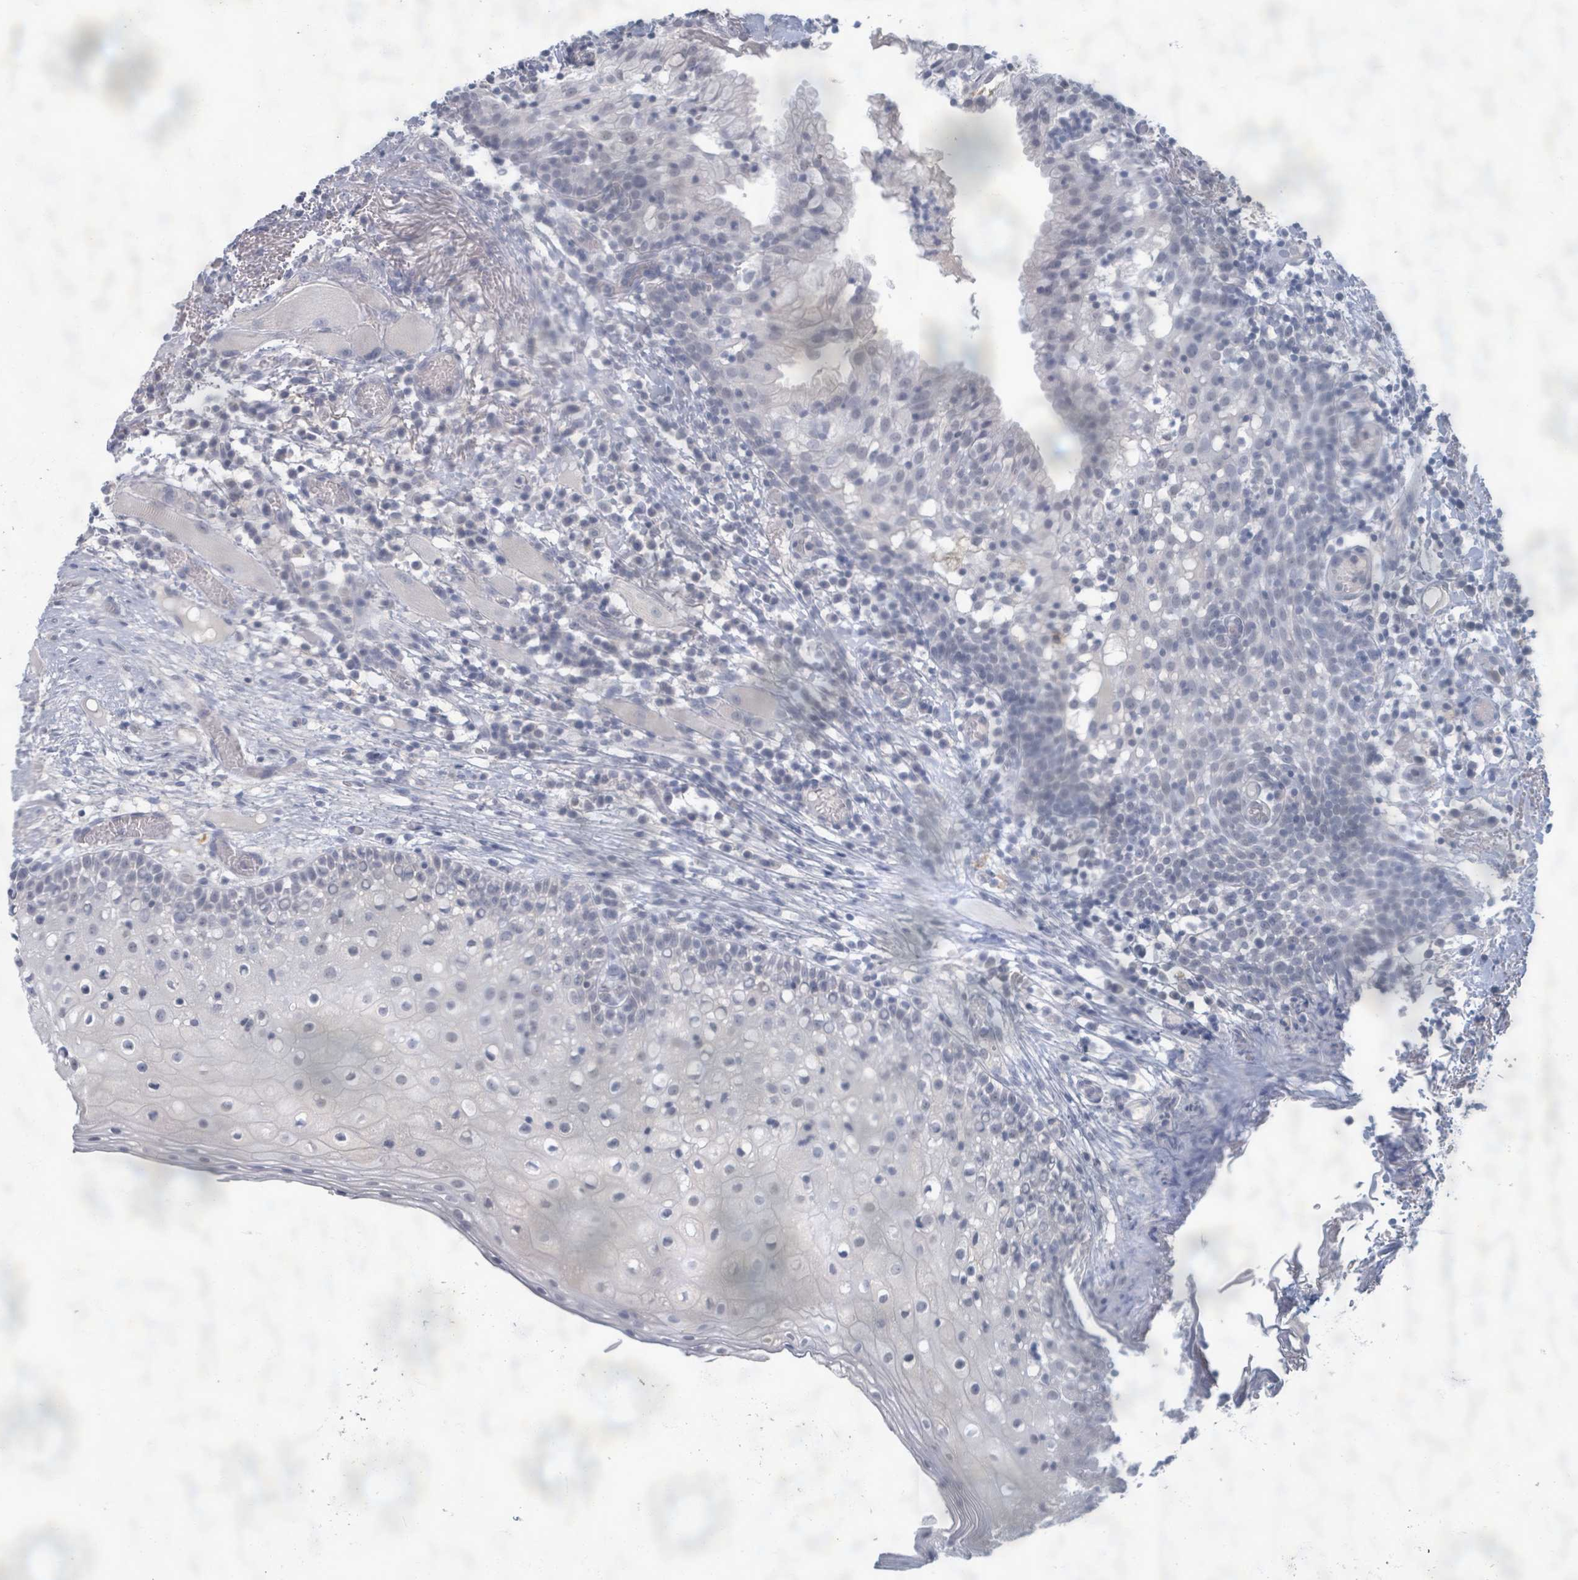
{"staining": {"intensity": "negative", "quantity": "none", "location": "none"}, "tissue": "oral mucosa", "cell_type": "Squamous epithelial cells", "image_type": "normal", "snomed": [{"axis": "morphology", "description": "Normal tissue, NOS"}, {"axis": "topography", "description": "Oral tissue"}], "caption": "Immunohistochemistry (IHC) micrograph of benign human oral mucosa stained for a protein (brown), which demonstrates no staining in squamous epithelial cells.", "gene": "WNT11", "patient": {"sex": "male", "age": 60}}